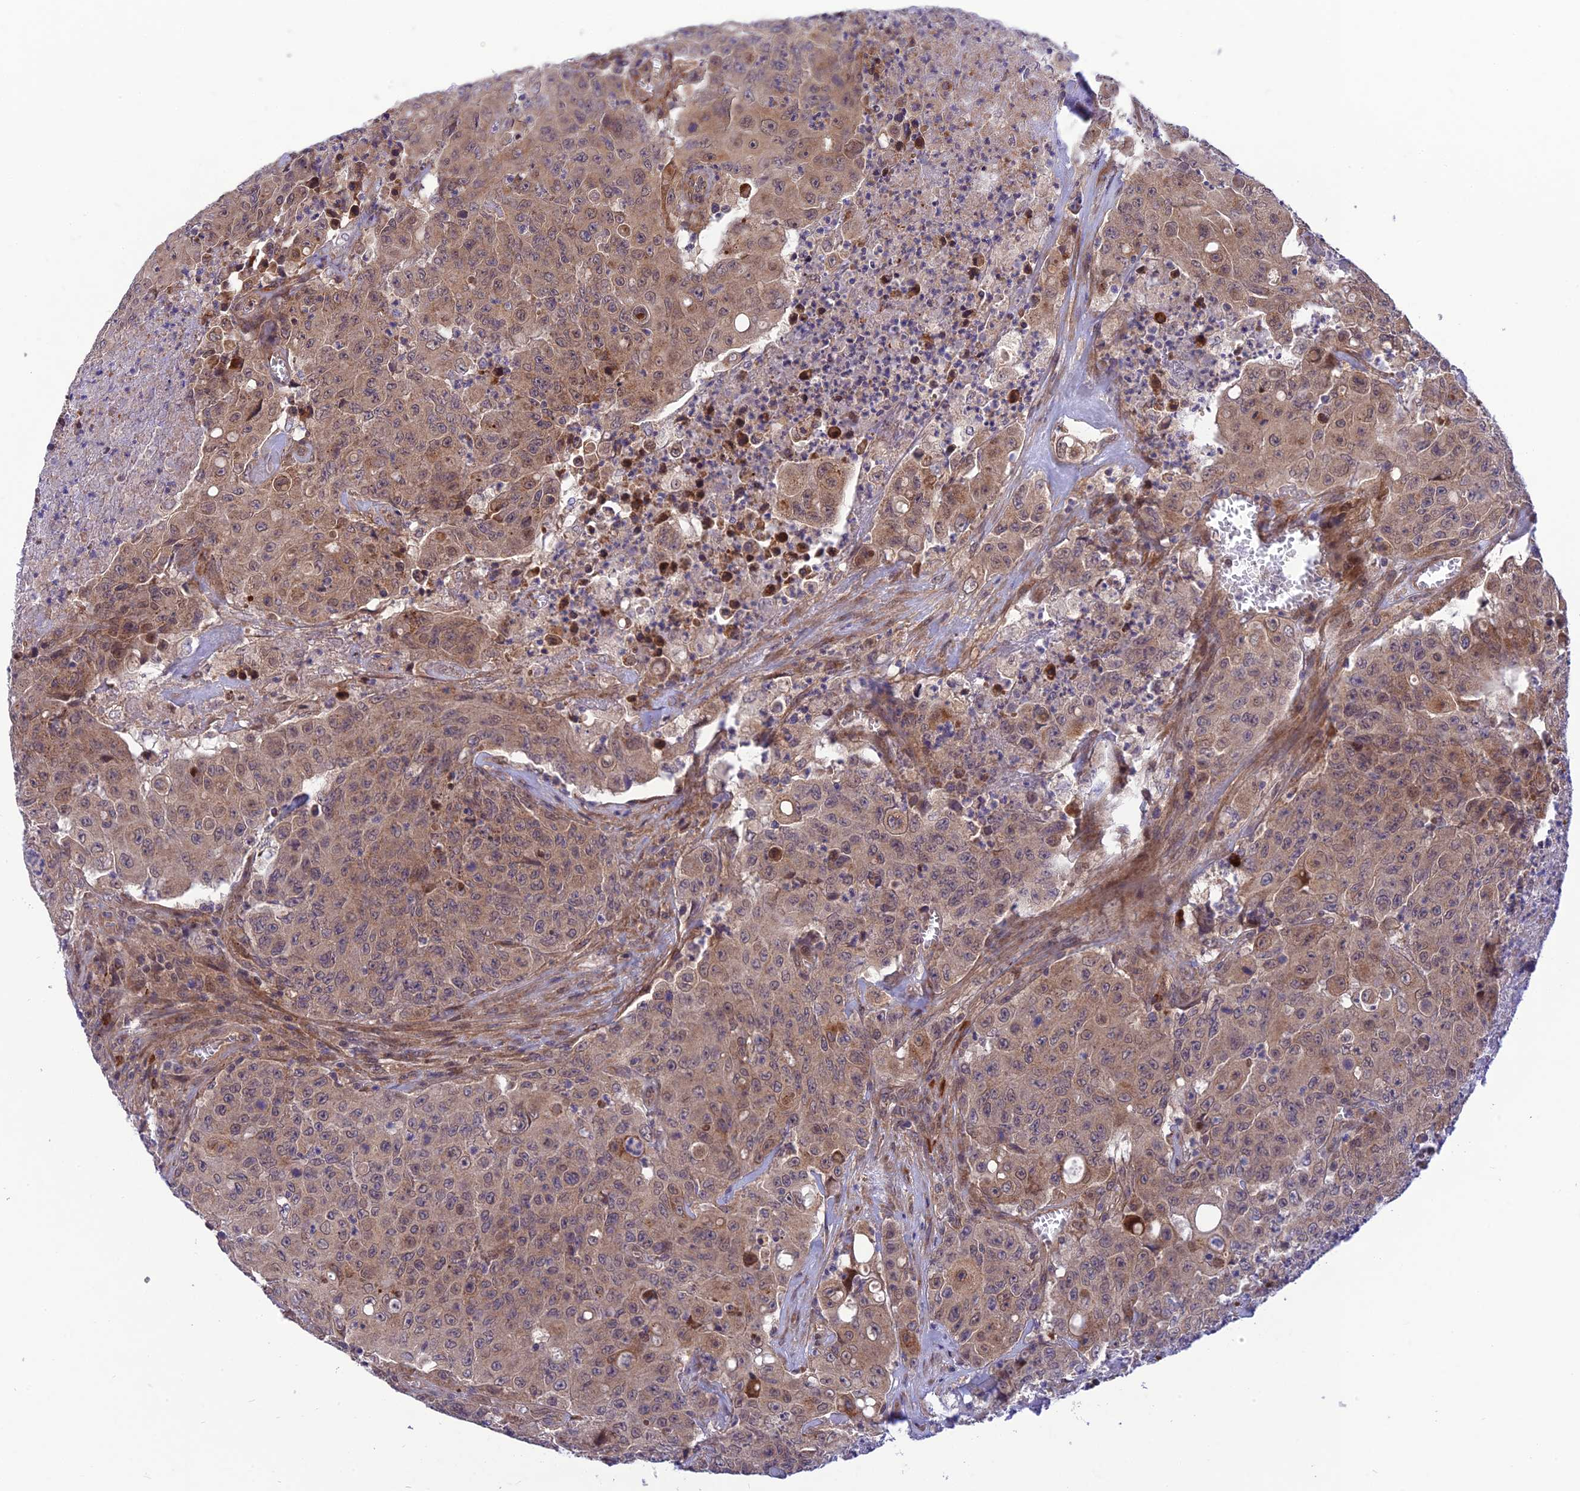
{"staining": {"intensity": "weak", "quantity": ">75%", "location": "cytoplasmic/membranous"}, "tissue": "colorectal cancer", "cell_type": "Tumor cells", "image_type": "cancer", "snomed": [{"axis": "morphology", "description": "Adenocarcinoma, NOS"}, {"axis": "topography", "description": "Colon"}], "caption": "Immunohistochemical staining of colorectal adenocarcinoma demonstrates low levels of weak cytoplasmic/membranous protein expression in approximately >75% of tumor cells. Using DAB (3,3'-diaminobenzidine) (brown) and hematoxylin (blue) stains, captured at high magnification using brightfield microscopy.", "gene": "UROS", "patient": {"sex": "male", "age": 51}}